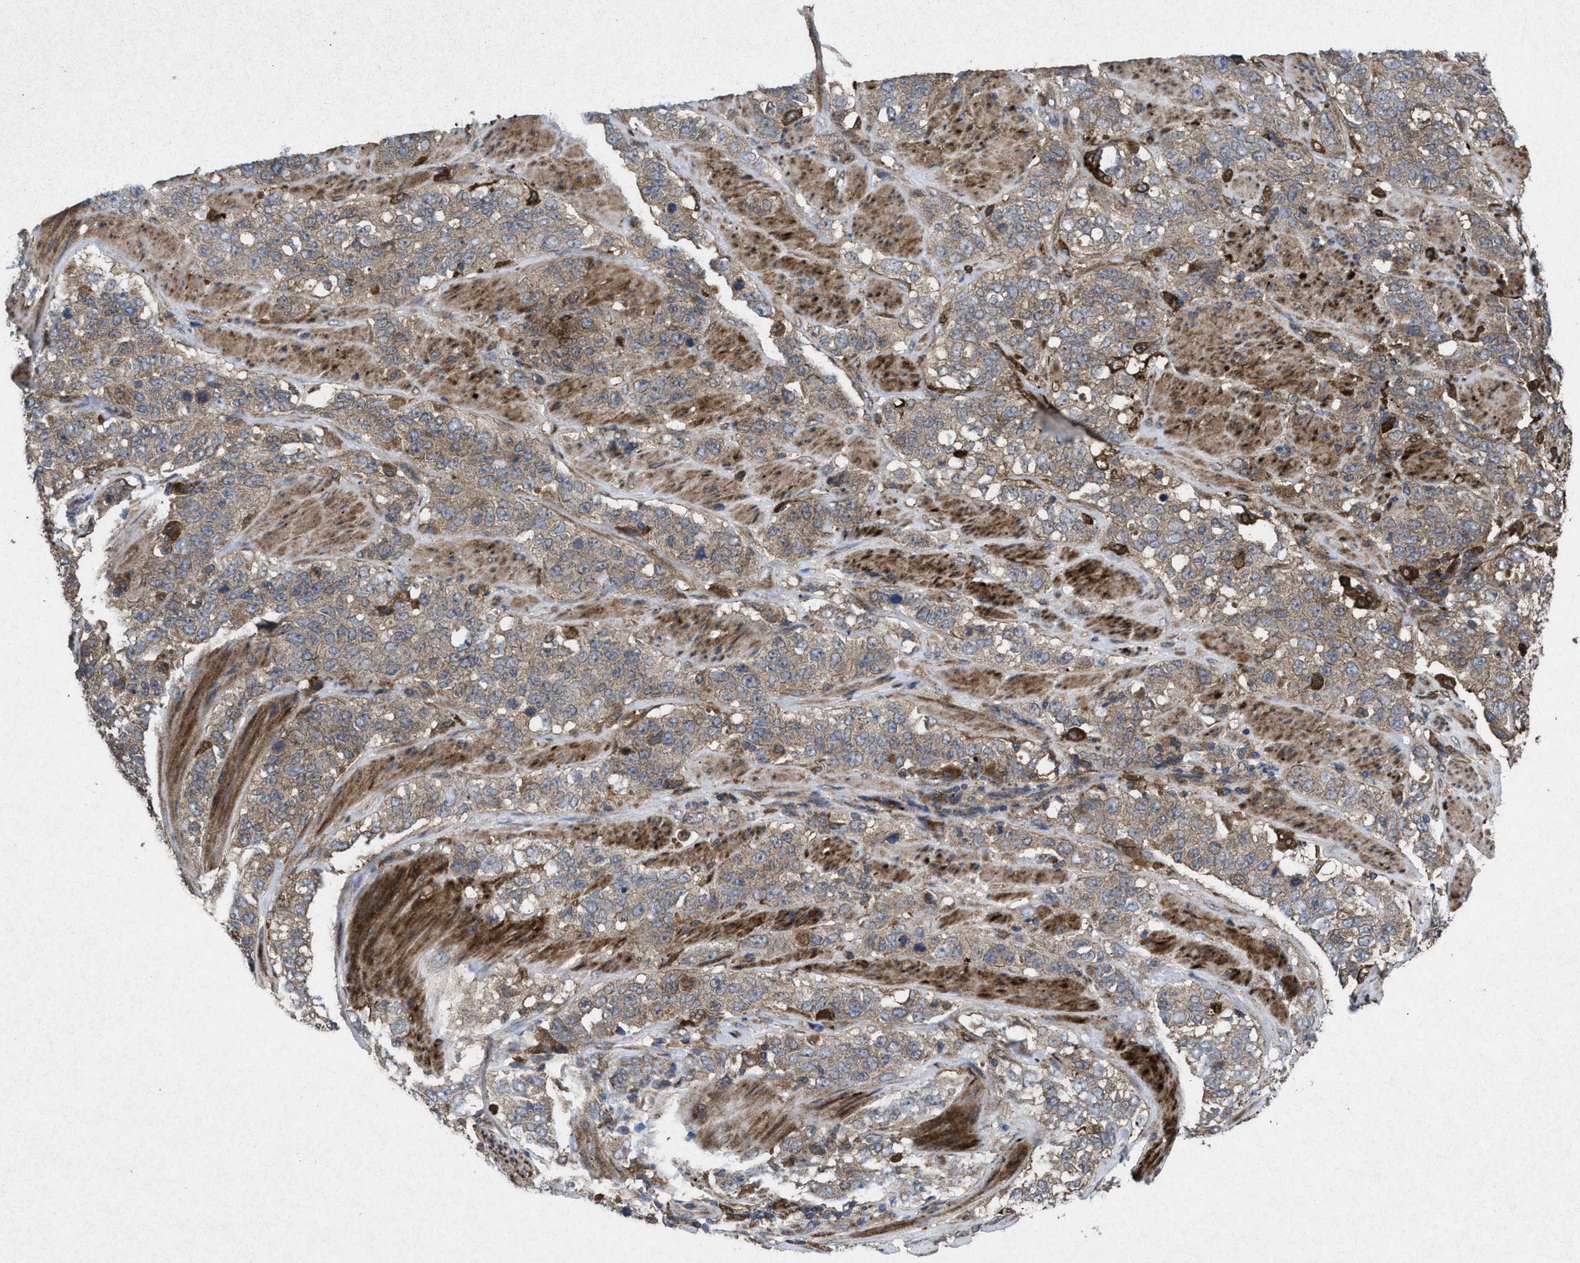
{"staining": {"intensity": "weak", "quantity": ">75%", "location": "cytoplasmic/membranous"}, "tissue": "stomach cancer", "cell_type": "Tumor cells", "image_type": "cancer", "snomed": [{"axis": "morphology", "description": "Adenocarcinoma, NOS"}, {"axis": "topography", "description": "Stomach"}], "caption": "A histopathology image showing weak cytoplasmic/membranous staining in about >75% of tumor cells in stomach adenocarcinoma, as visualized by brown immunohistochemical staining.", "gene": "MSI2", "patient": {"sex": "male", "age": 48}}